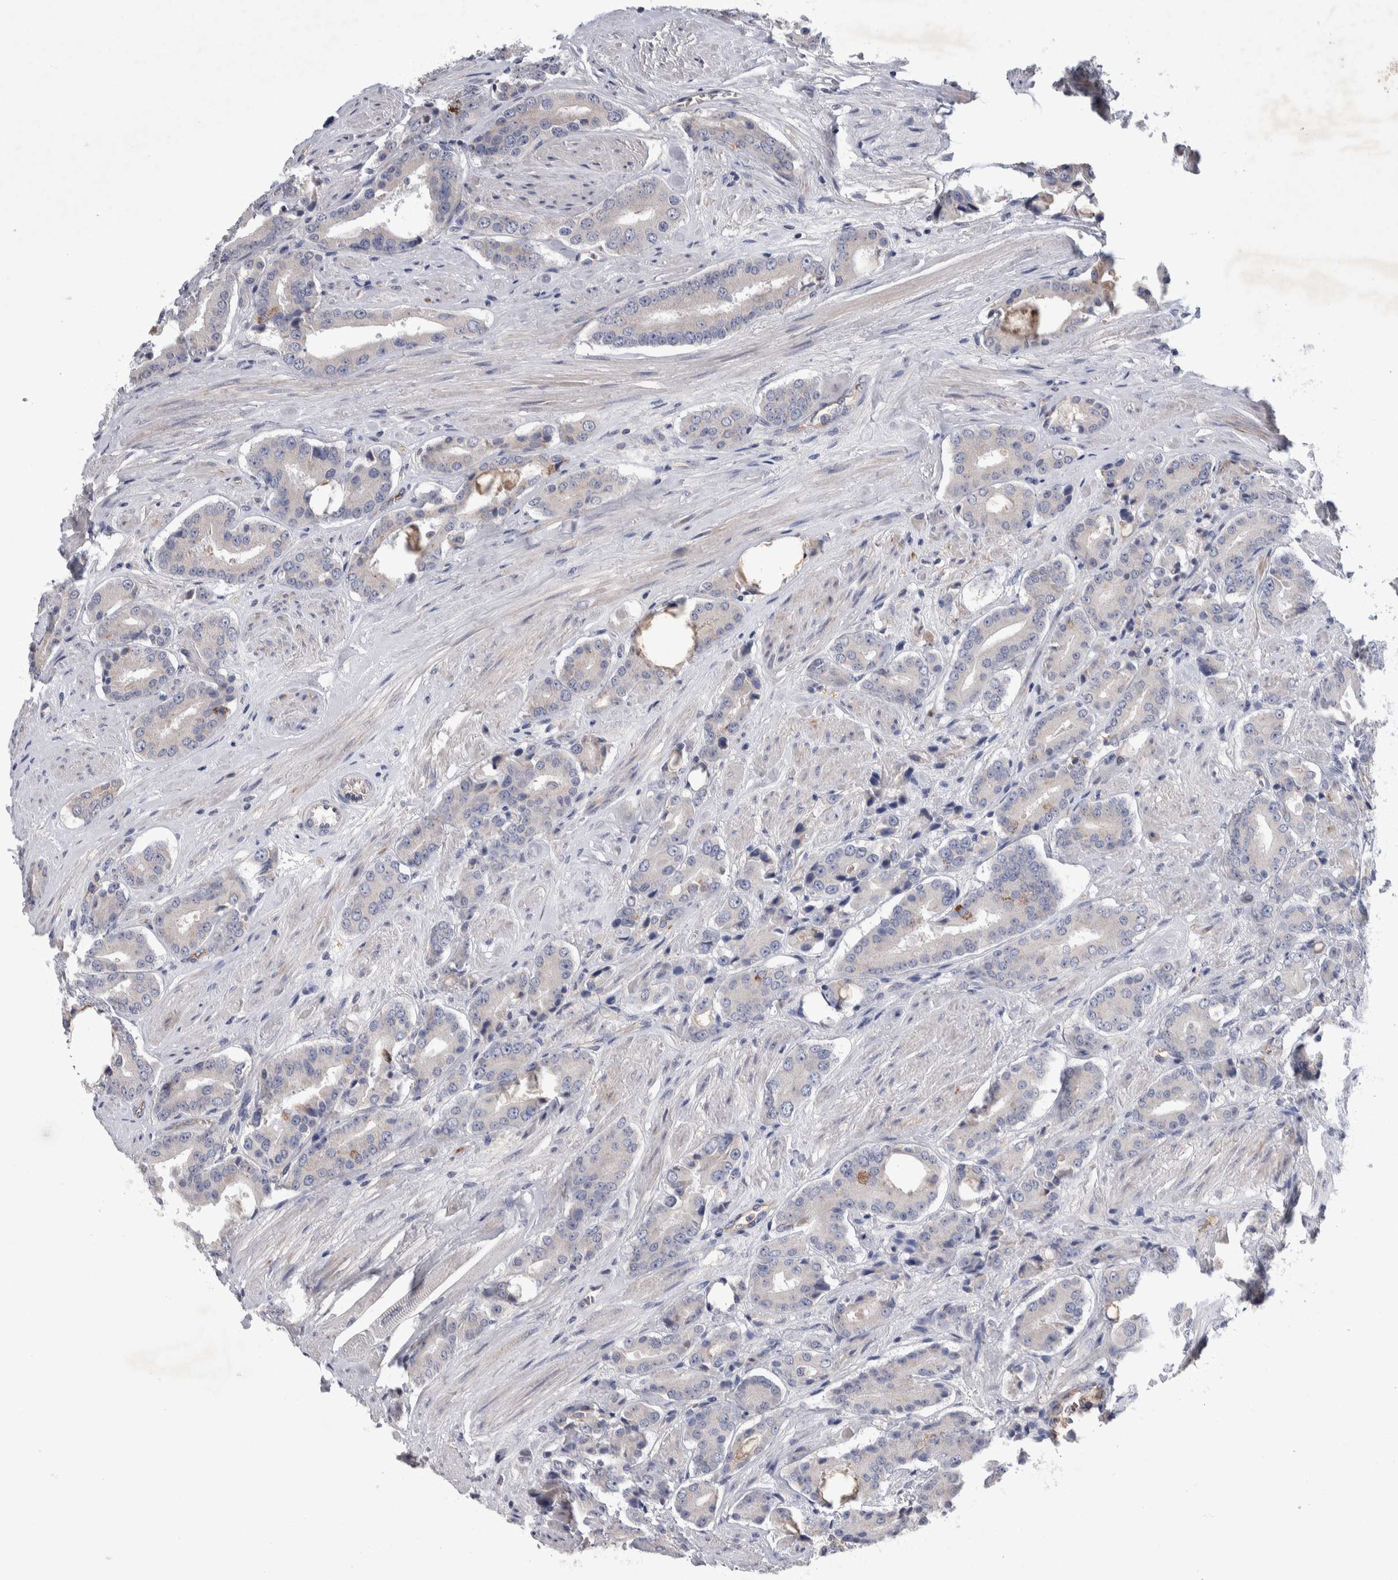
{"staining": {"intensity": "negative", "quantity": "none", "location": "none"}, "tissue": "prostate cancer", "cell_type": "Tumor cells", "image_type": "cancer", "snomed": [{"axis": "morphology", "description": "Adenocarcinoma, High grade"}, {"axis": "topography", "description": "Prostate"}], "caption": "This is a micrograph of immunohistochemistry staining of prostate cancer, which shows no positivity in tumor cells.", "gene": "CEP131", "patient": {"sex": "male", "age": 71}}